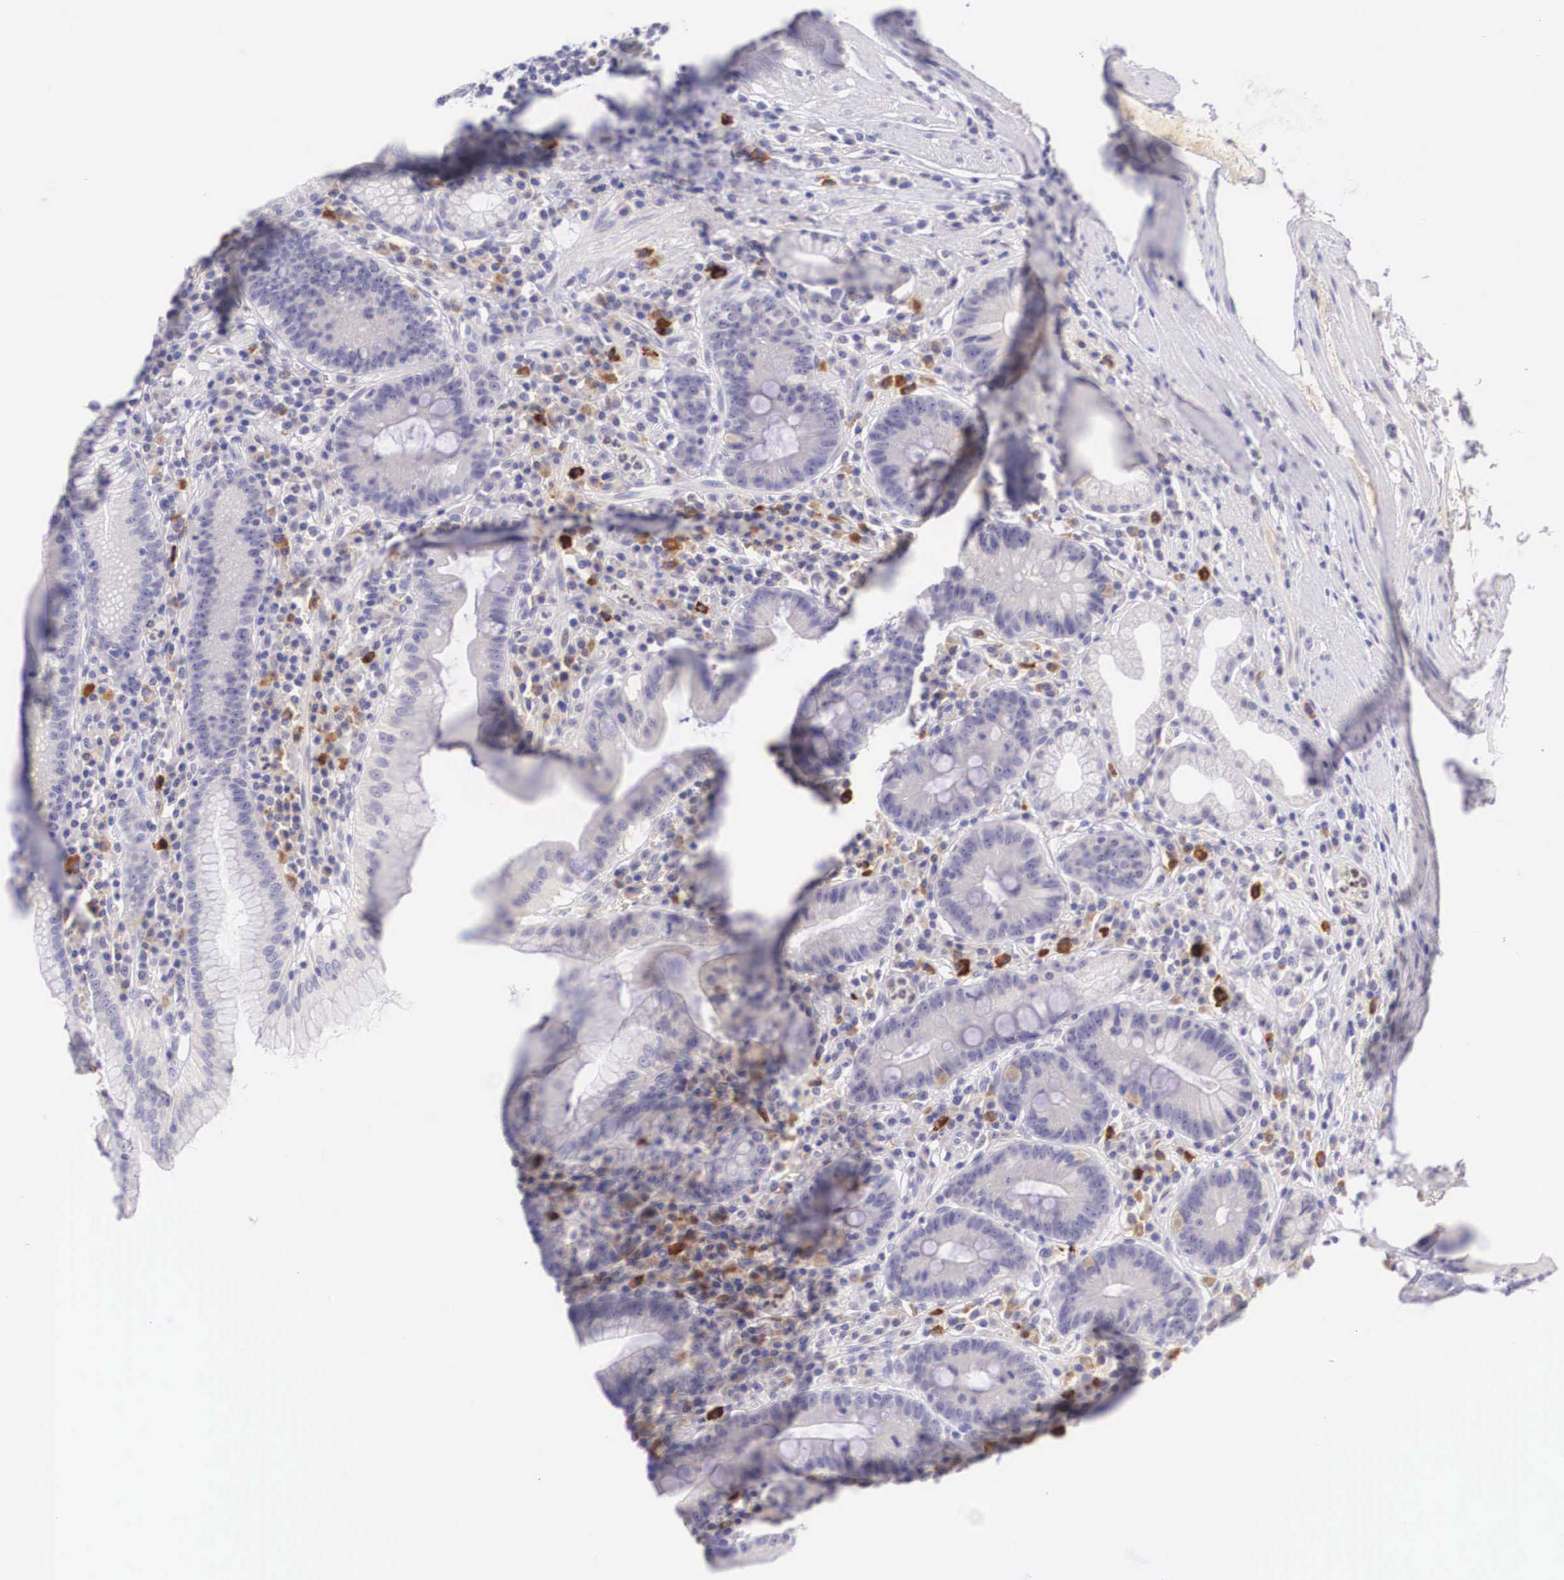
{"staining": {"intensity": "negative", "quantity": "none", "location": "none"}, "tissue": "stomach", "cell_type": "Glandular cells", "image_type": "normal", "snomed": [{"axis": "morphology", "description": "Normal tissue, NOS"}, {"axis": "topography", "description": "Stomach, lower"}], "caption": "A photomicrograph of stomach stained for a protein demonstrates no brown staining in glandular cells. (DAB IHC visualized using brightfield microscopy, high magnification).", "gene": "BCL6", "patient": {"sex": "male", "age": 58}}